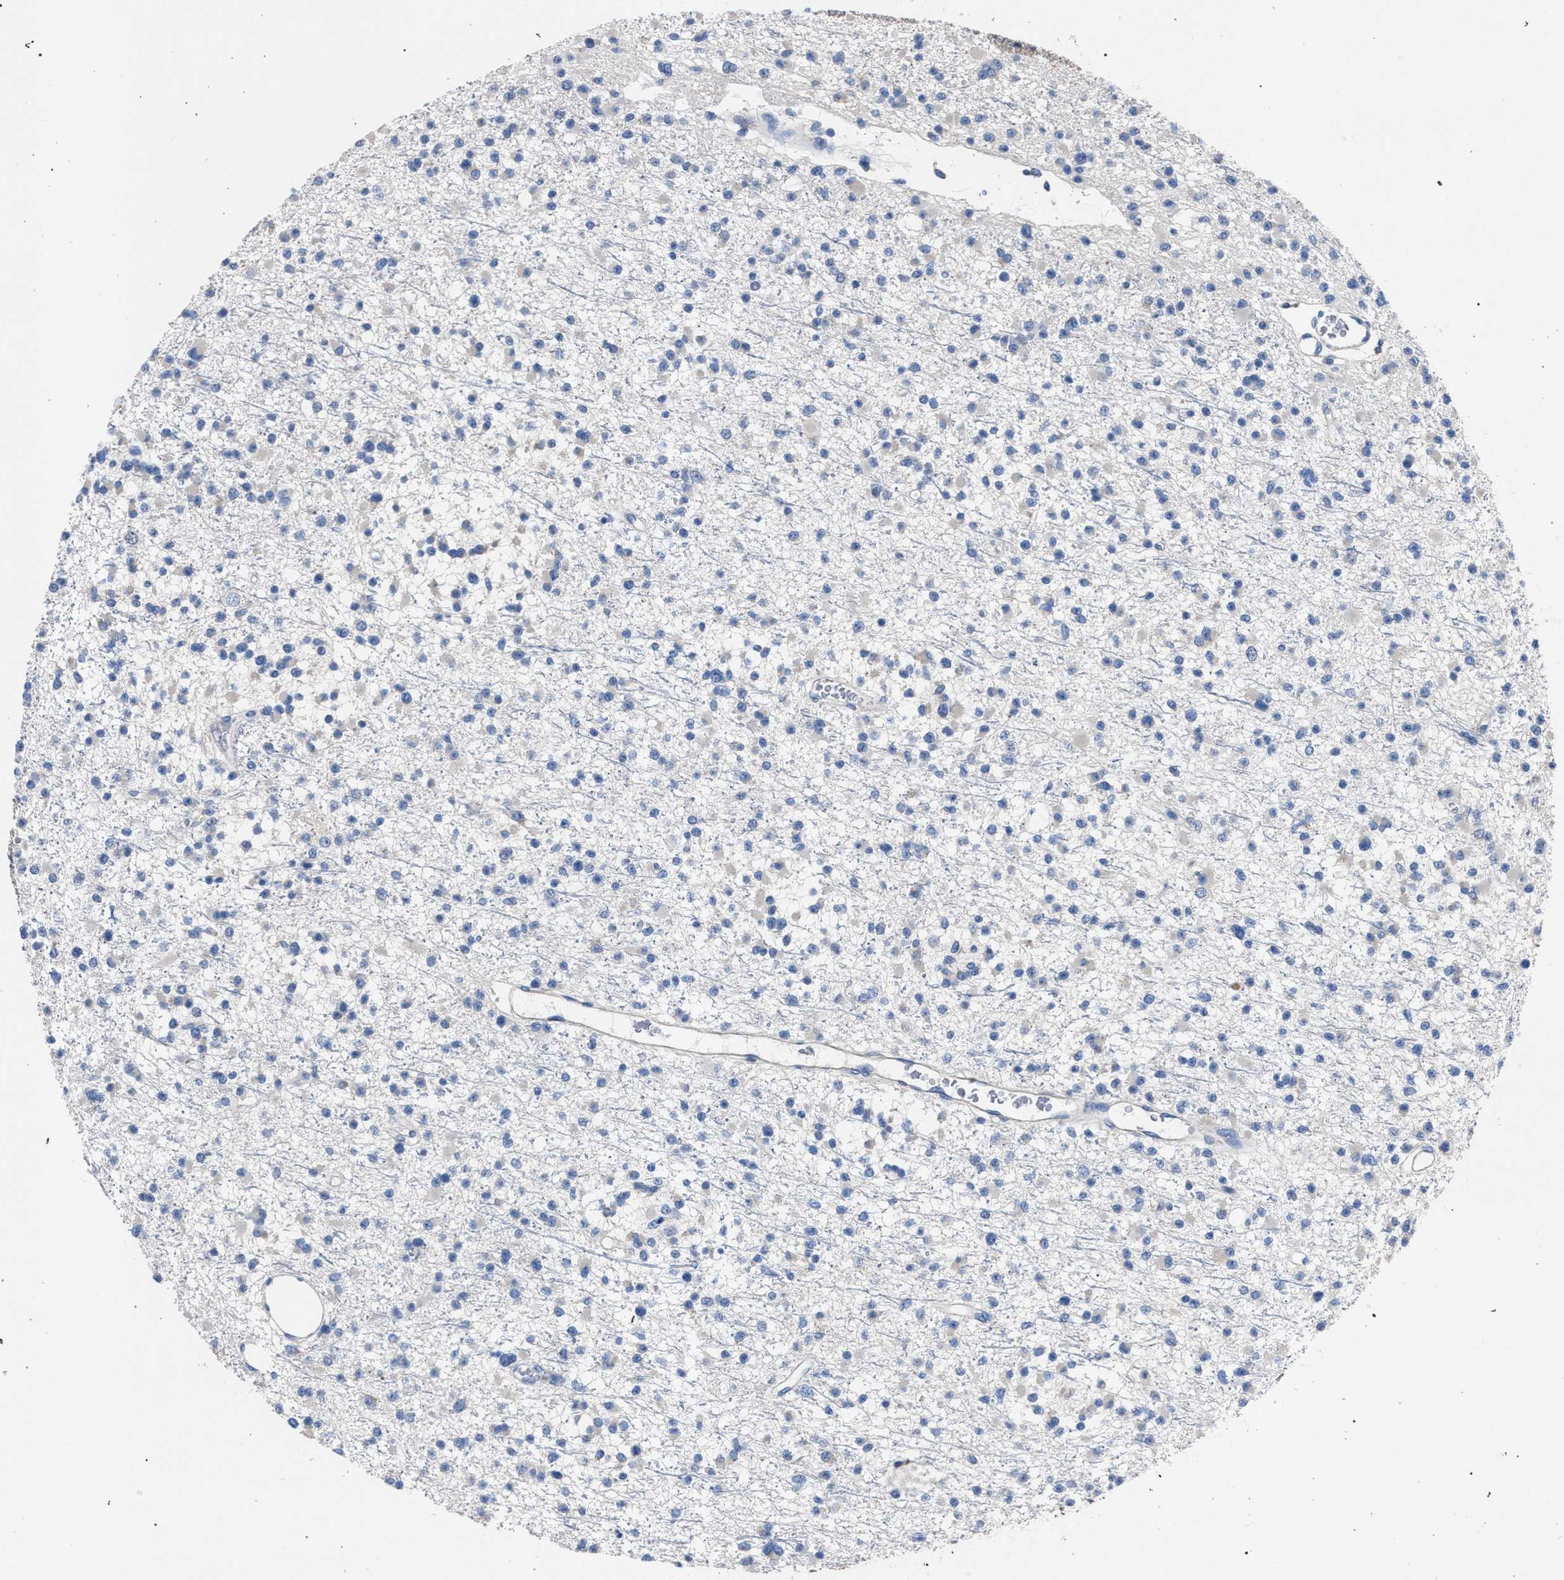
{"staining": {"intensity": "negative", "quantity": "none", "location": "none"}, "tissue": "glioma", "cell_type": "Tumor cells", "image_type": "cancer", "snomed": [{"axis": "morphology", "description": "Glioma, malignant, Low grade"}, {"axis": "topography", "description": "Brain"}], "caption": "An immunohistochemistry micrograph of glioma is shown. There is no staining in tumor cells of glioma. (IHC, brightfield microscopy, high magnification).", "gene": "CRYZ", "patient": {"sex": "female", "age": 22}}